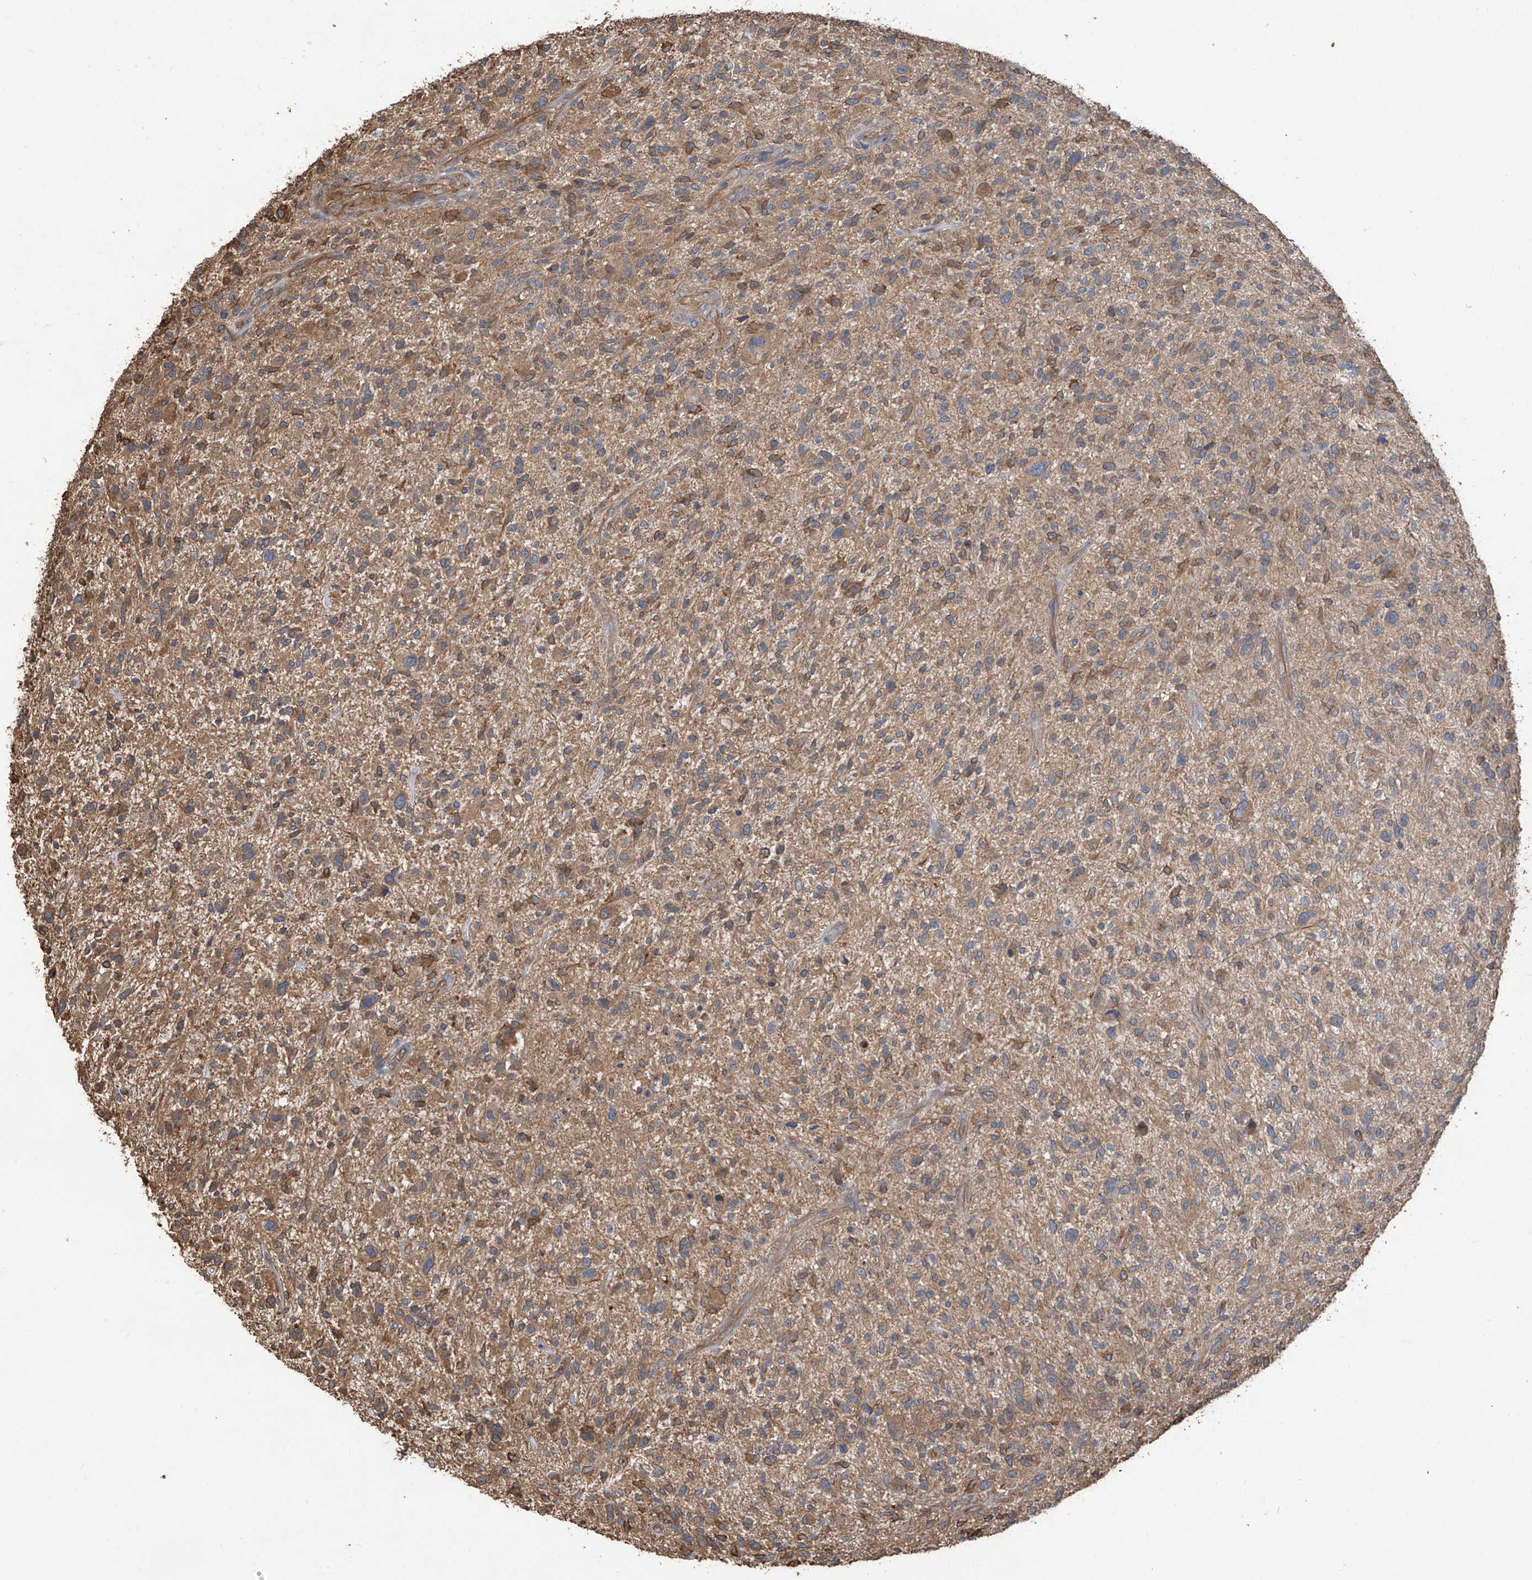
{"staining": {"intensity": "moderate", "quantity": "25%-75%", "location": "cytoplasmic/membranous"}, "tissue": "glioma", "cell_type": "Tumor cells", "image_type": "cancer", "snomed": [{"axis": "morphology", "description": "Glioma, malignant, High grade"}, {"axis": "topography", "description": "Brain"}], "caption": "A histopathology image of high-grade glioma (malignant) stained for a protein exhibits moderate cytoplasmic/membranous brown staining in tumor cells. (Brightfield microscopy of DAB IHC at high magnification).", "gene": "AGBL5", "patient": {"sex": "male", "age": 47}}